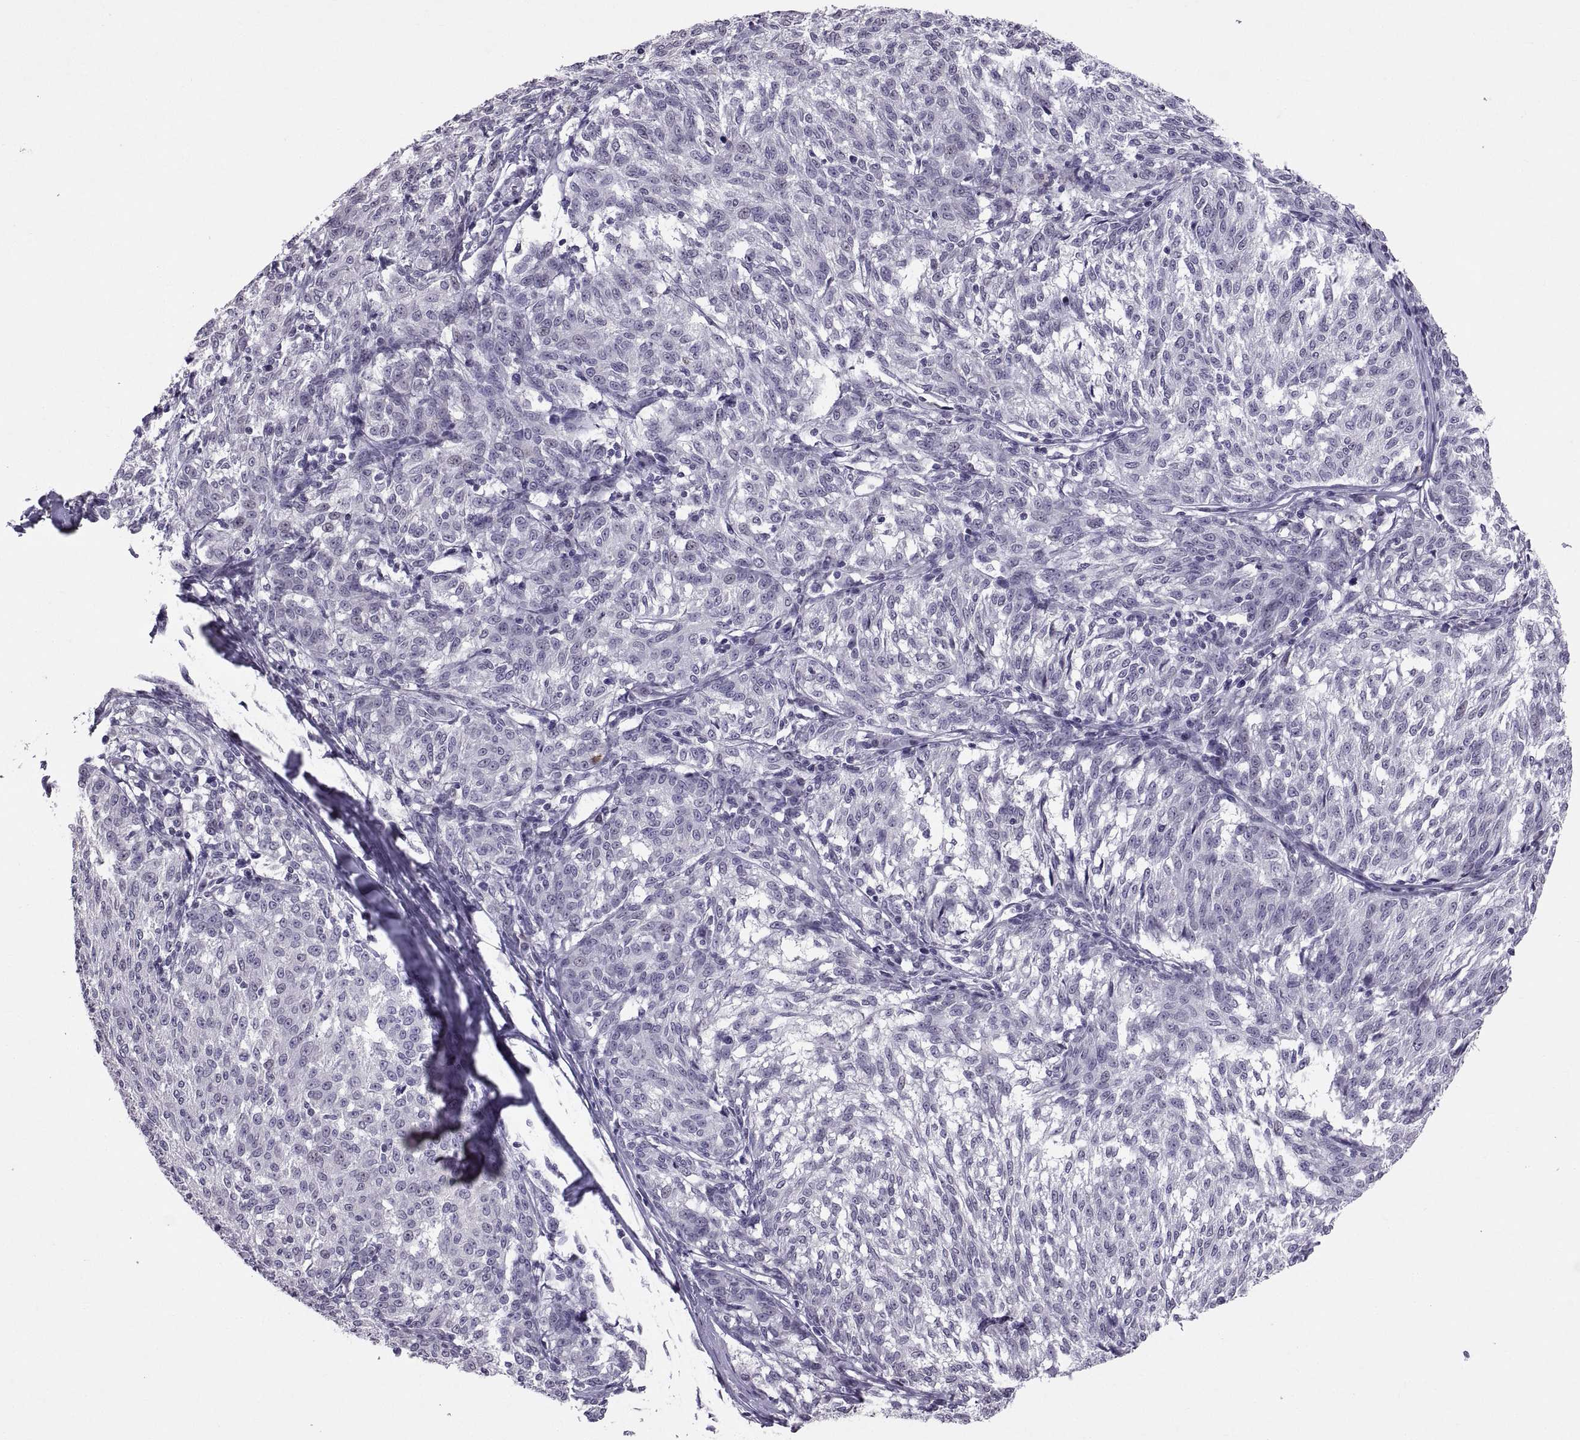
{"staining": {"intensity": "negative", "quantity": "none", "location": "none"}, "tissue": "melanoma", "cell_type": "Tumor cells", "image_type": "cancer", "snomed": [{"axis": "morphology", "description": "Malignant melanoma, NOS"}, {"axis": "topography", "description": "Skin"}], "caption": "An IHC micrograph of malignant melanoma is shown. There is no staining in tumor cells of malignant melanoma. Nuclei are stained in blue.", "gene": "KRT77", "patient": {"sex": "female", "age": 72}}